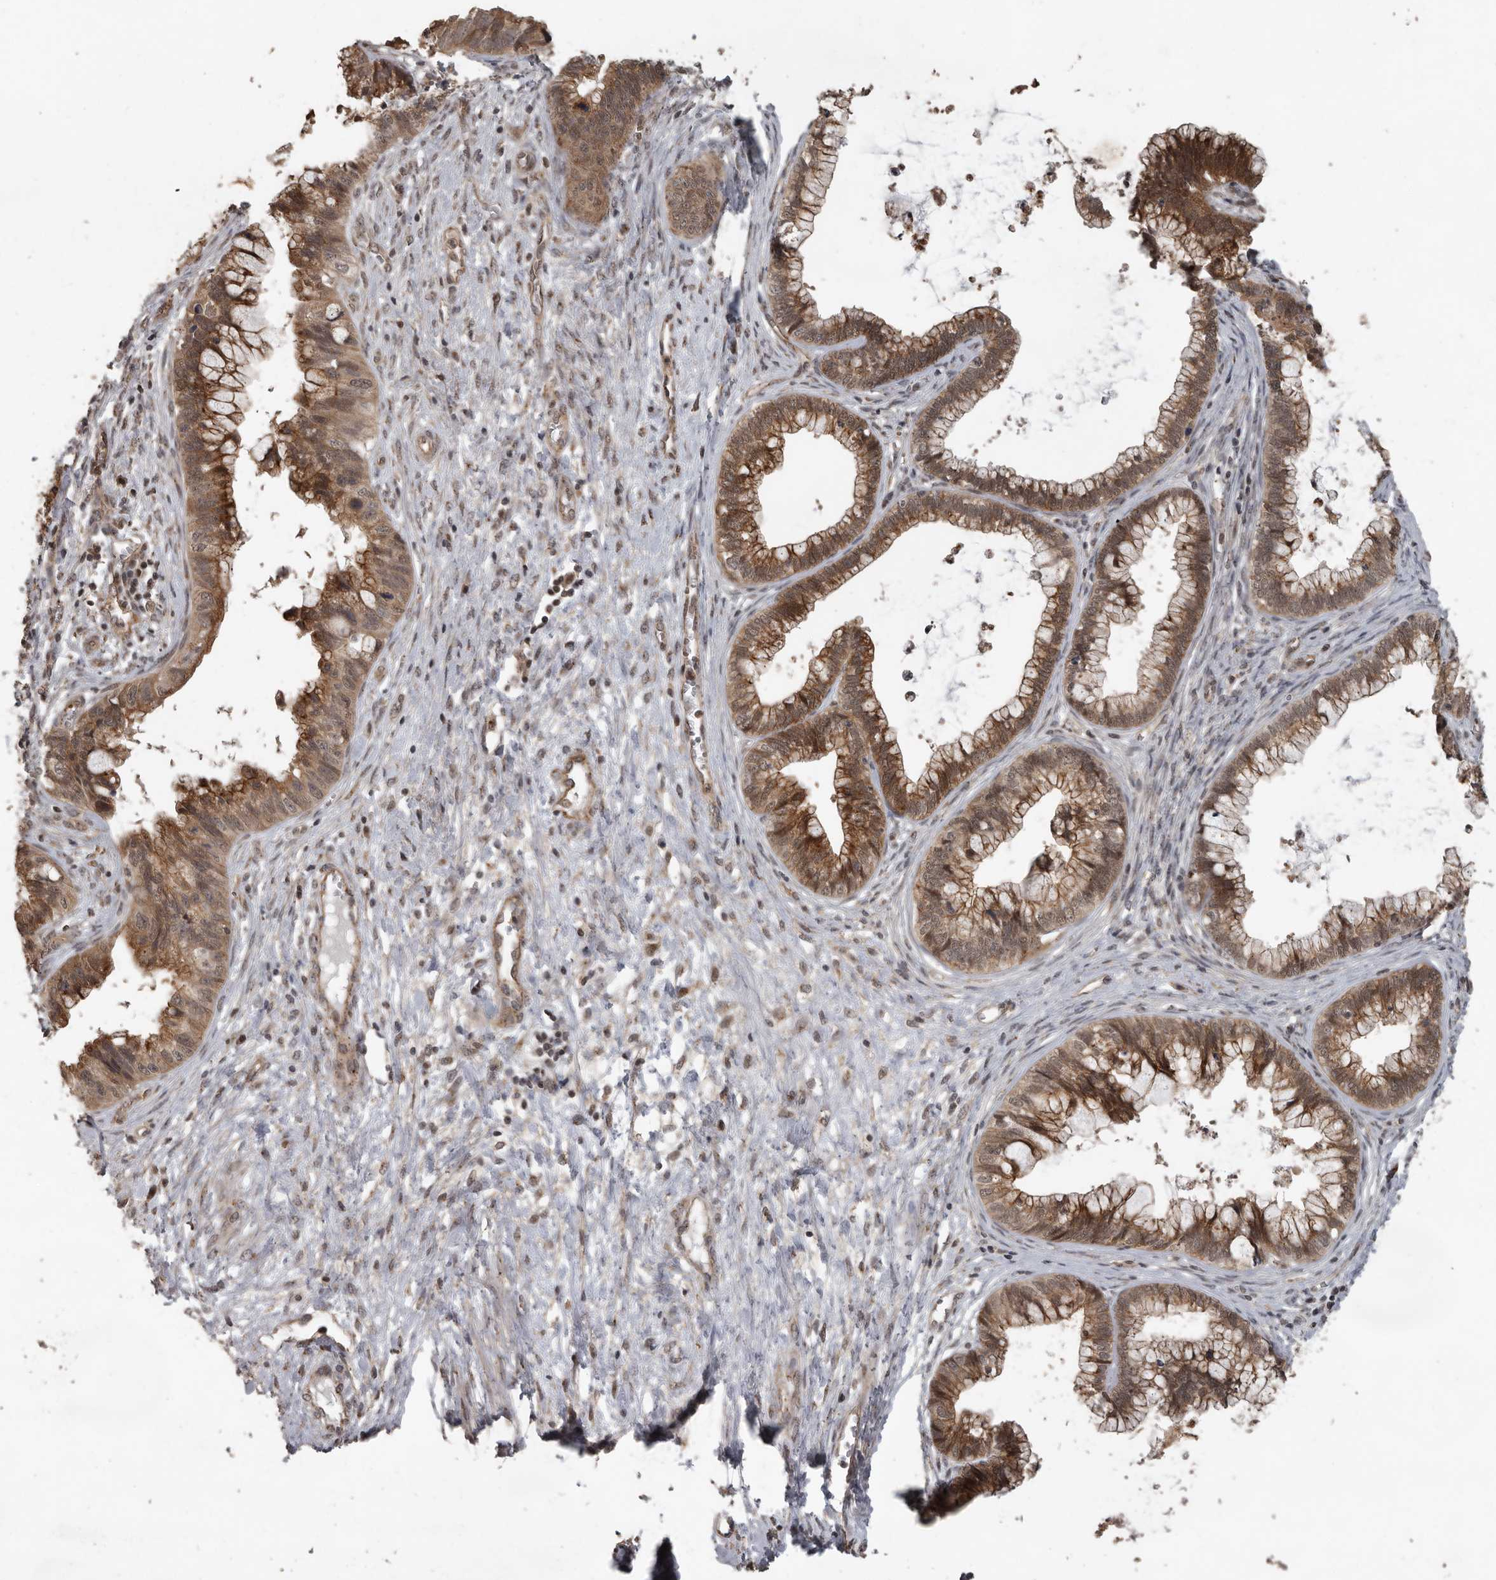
{"staining": {"intensity": "strong", "quantity": ">75%", "location": "cytoplasmic/membranous"}, "tissue": "cervical cancer", "cell_type": "Tumor cells", "image_type": "cancer", "snomed": [{"axis": "morphology", "description": "Adenocarcinoma, NOS"}, {"axis": "topography", "description": "Cervix"}], "caption": "A micrograph showing strong cytoplasmic/membranous expression in approximately >75% of tumor cells in adenocarcinoma (cervical), as visualized by brown immunohistochemical staining.", "gene": "CEP350", "patient": {"sex": "female", "age": 44}}